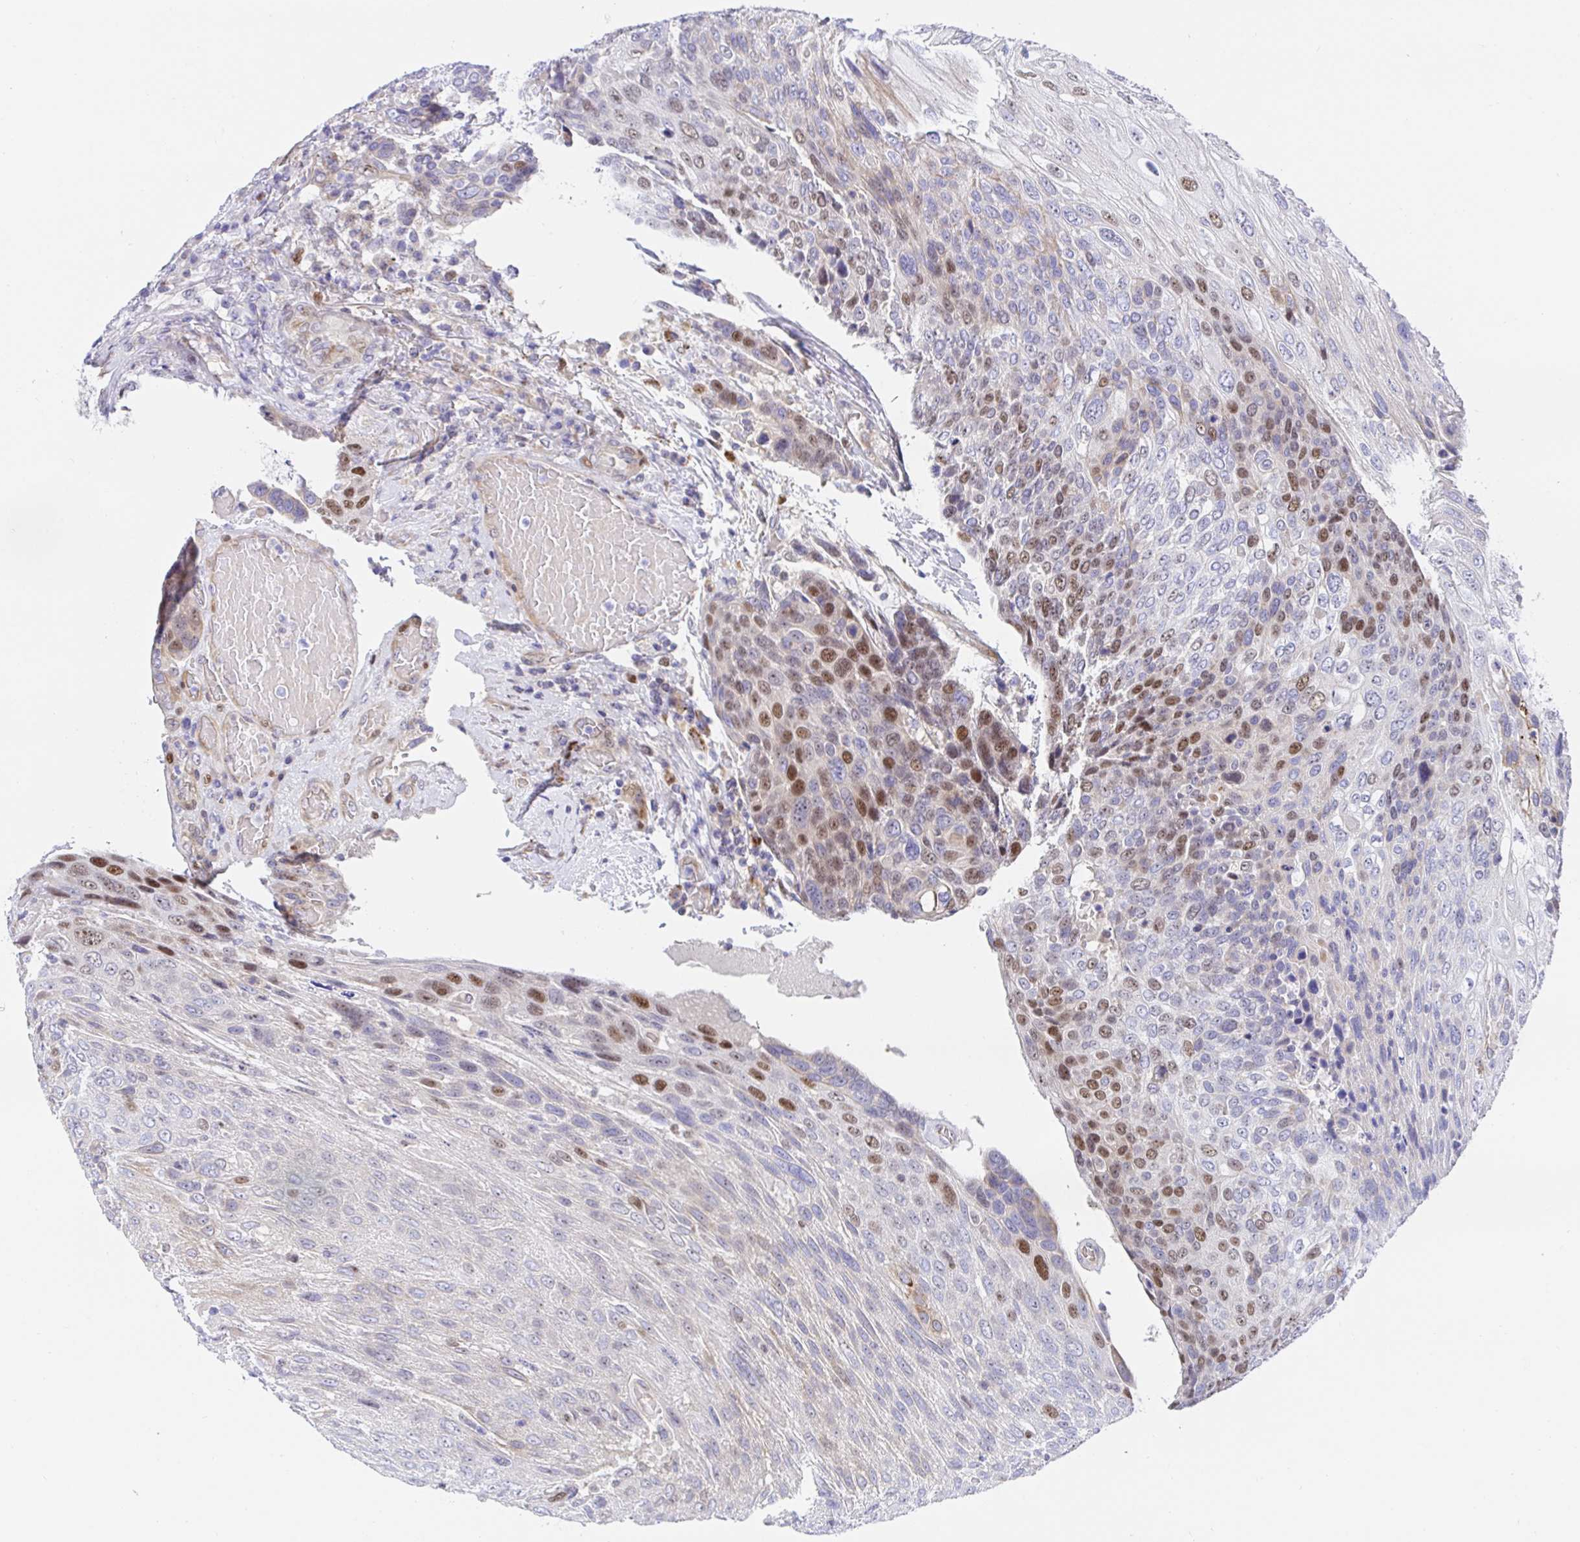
{"staining": {"intensity": "moderate", "quantity": "25%-75%", "location": "nuclear"}, "tissue": "urothelial cancer", "cell_type": "Tumor cells", "image_type": "cancer", "snomed": [{"axis": "morphology", "description": "Urothelial carcinoma, High grade"}, {"axis": "topography", "description": "Urinary bladder"}], "caption": "The micrograph demonstrates immunohistochemical staining of urothelial carcinoma (high-grade). There is moderate nuclear staining is identified in about 25%-75% of tumor cells.", "gene": "TIMELESS", "patient": {"sex": "female", "age": 70}}